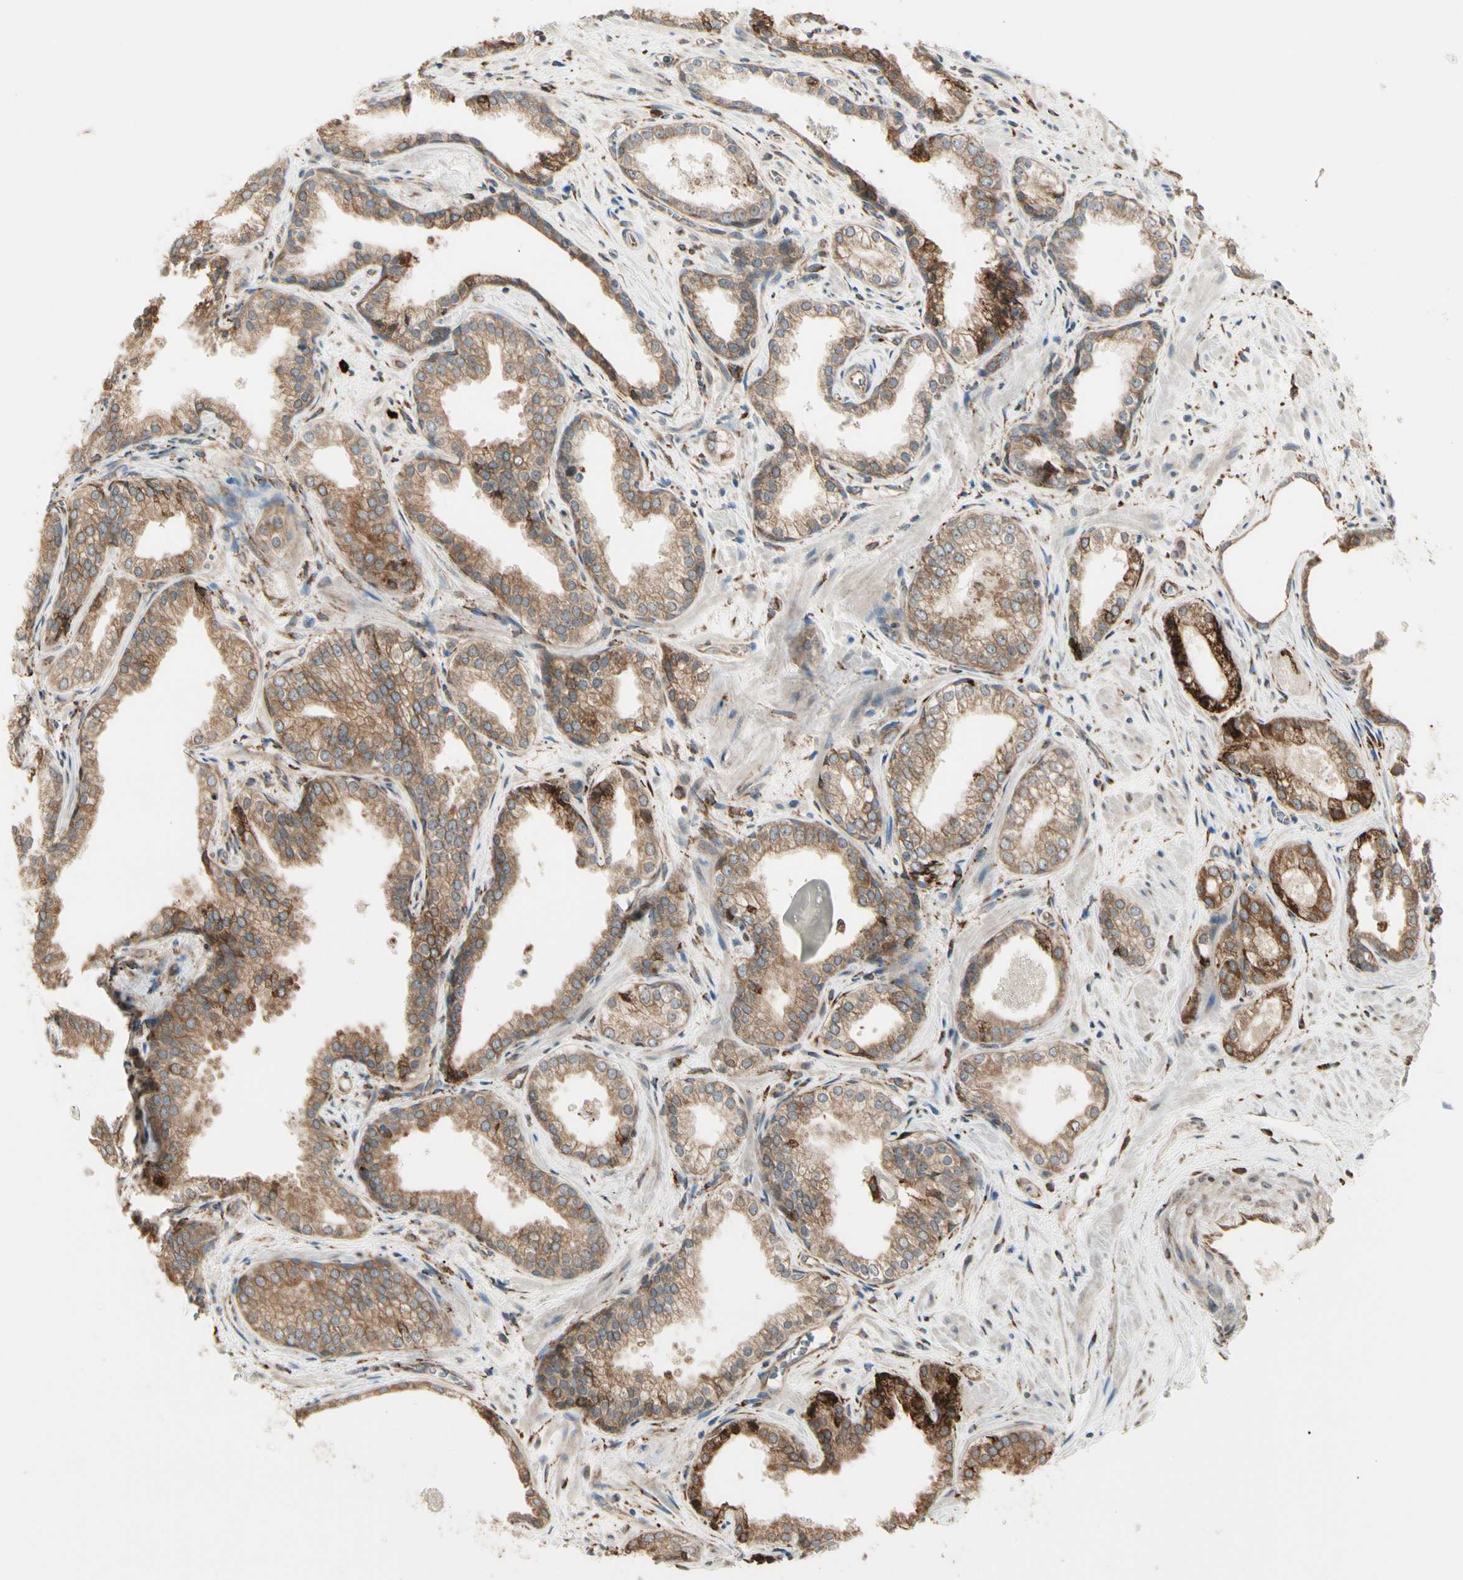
{"staining": {"intensity": "strong", "quantity": ">75%", "location": "cytoplasmic/membranous"}, "tissue": "prostate cancer", "cell_type": "Tumor cells", "image_type": "cancer", "snomed": [{"axis": "morphology", "description": "Adenocarcinoma, Low grade"}, {"axis": "topography", "description": "Prostate"}], "caption": "Immunohistochemical staining of prostate cancer (low-grade adenocarcinoma) exhibits strong cytoplasmic/membranous protein positivity in about >75% of tumor cells.", "gene": "HSP90B1", "patient": {"sex": "male", "age": 60}}